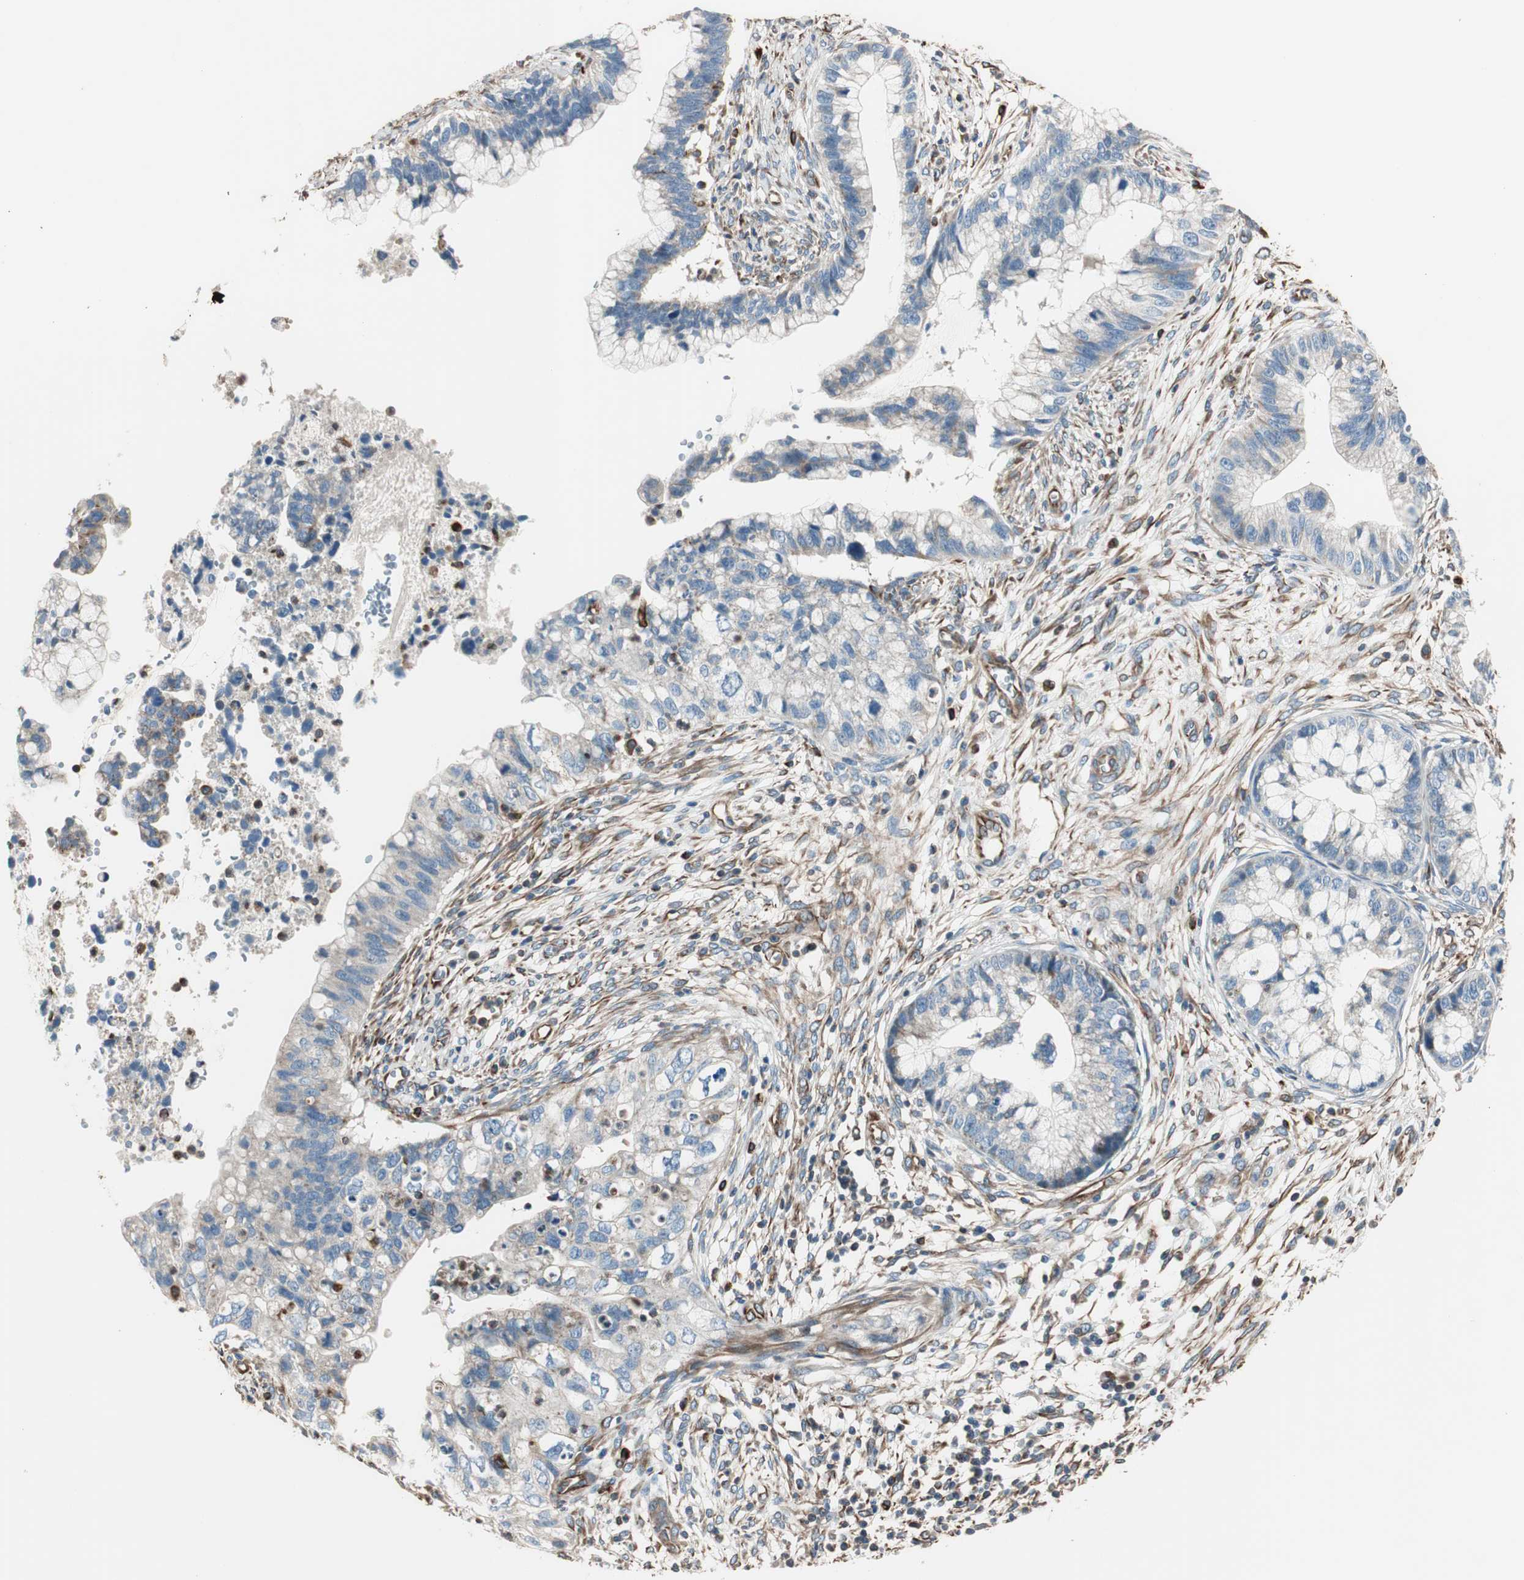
{"staining": {"intensity": "weak", "quantity": "<25%", "location": "cytoplasmic/membranous"}, "tissue": "cervical cancer", "cell_type": "Tumor cells", "image_type": "cancer", "snomed": [{"axis": "morphology", "description": "Adenocarcinoma, NOS"}, {"axis": "topography", "description": "Cervix"}], "caption": "Immunohistochemical staining of adenocarcinoma (cervical) reveals no significant staining in tumor cells. (DAB (3,3'-diaminobenzidine) immunohistochemistry (IHC) visualized using brightfield microscopy, high magnification).", "gene": "SRCIN1", "patient": {"sex": "female", "age": 44}}